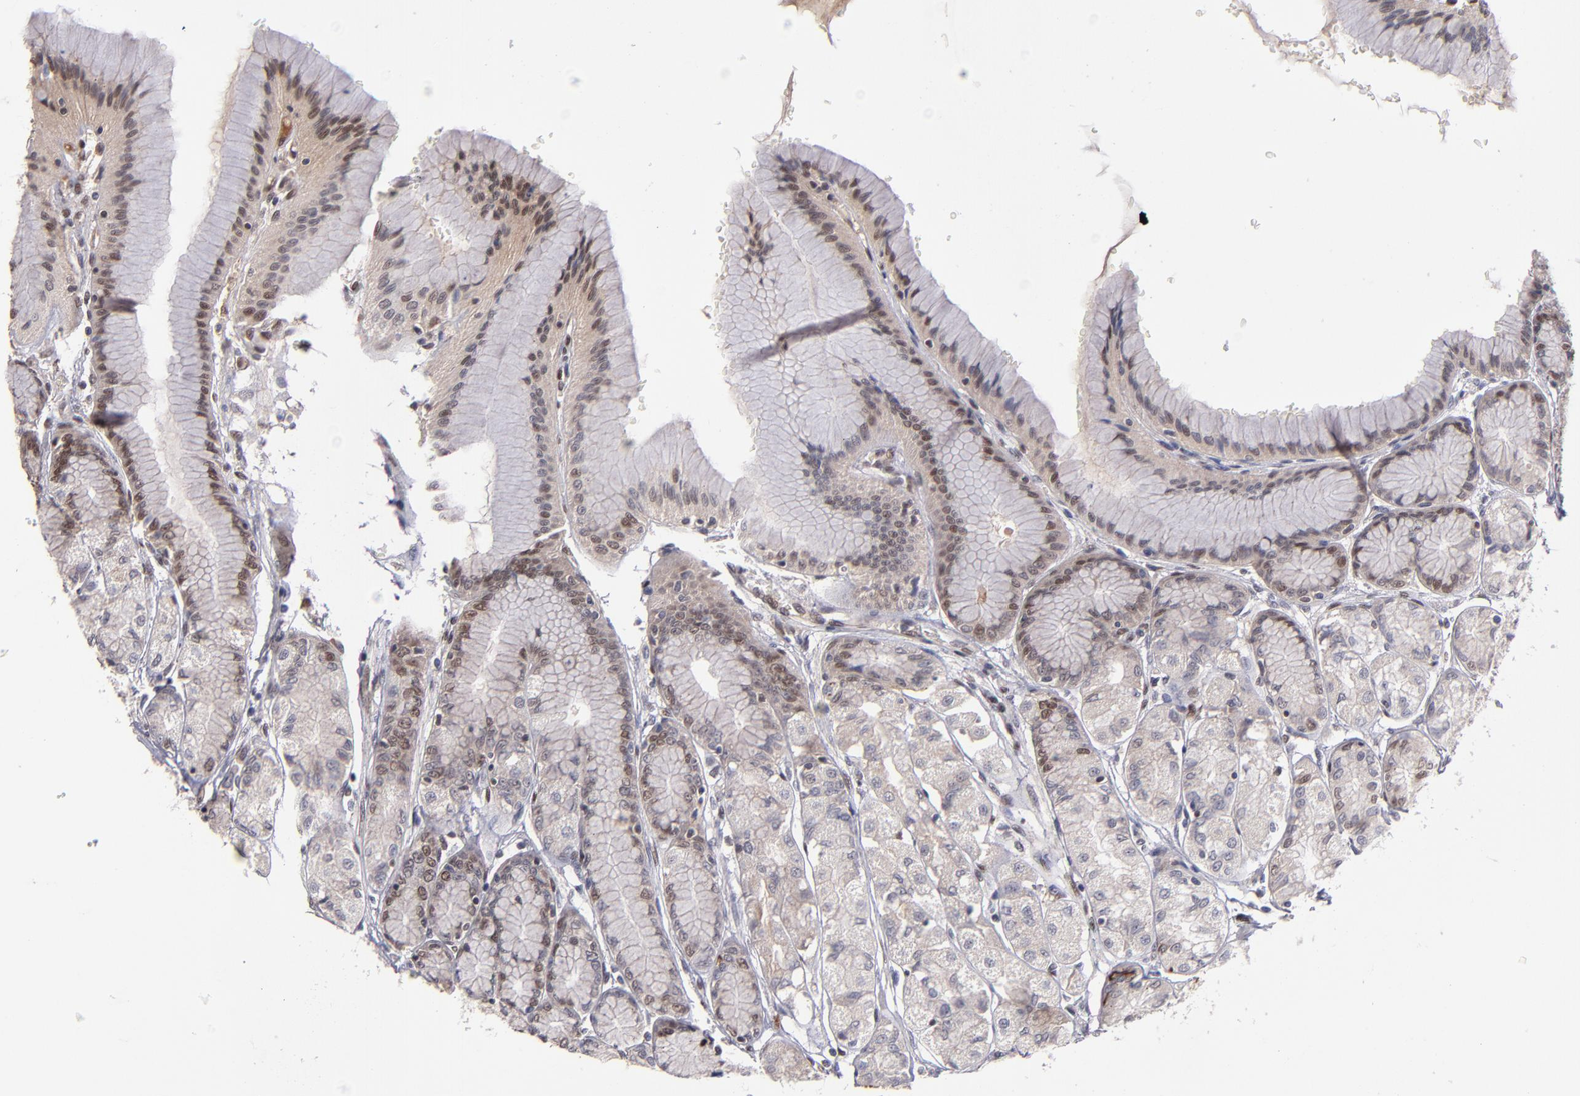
{"staining": {"intensity": "moderate", "quantity": "25%-75%", "location": "cytoplasmic/membranous,nuclear"}, "tissue": "stomach", "cell_type": "Glandular cells", "image_type": "normal", "snomed": [{"axis": "morphology", "description": "Normal tissue, NOS"}, {"axis": "morphology", "description": "Adenocarcinoma, NOS"}, {"axis": "topography", "description": "Stomach"}, {"axis": "topography", "description": "Stomach, lower"}], "caption": "Protein expression analysis of normal human stomach reveals moderate cytoplasmic/membranous,nuclear positivity in about 25%-75% of glandular cells. (DAB (3,3'-diaminobenzidine) = brown stain, brightfield microscopy at high magnification).", "gene": "EP300", "patient": {"sex": "female", "age": 65}}